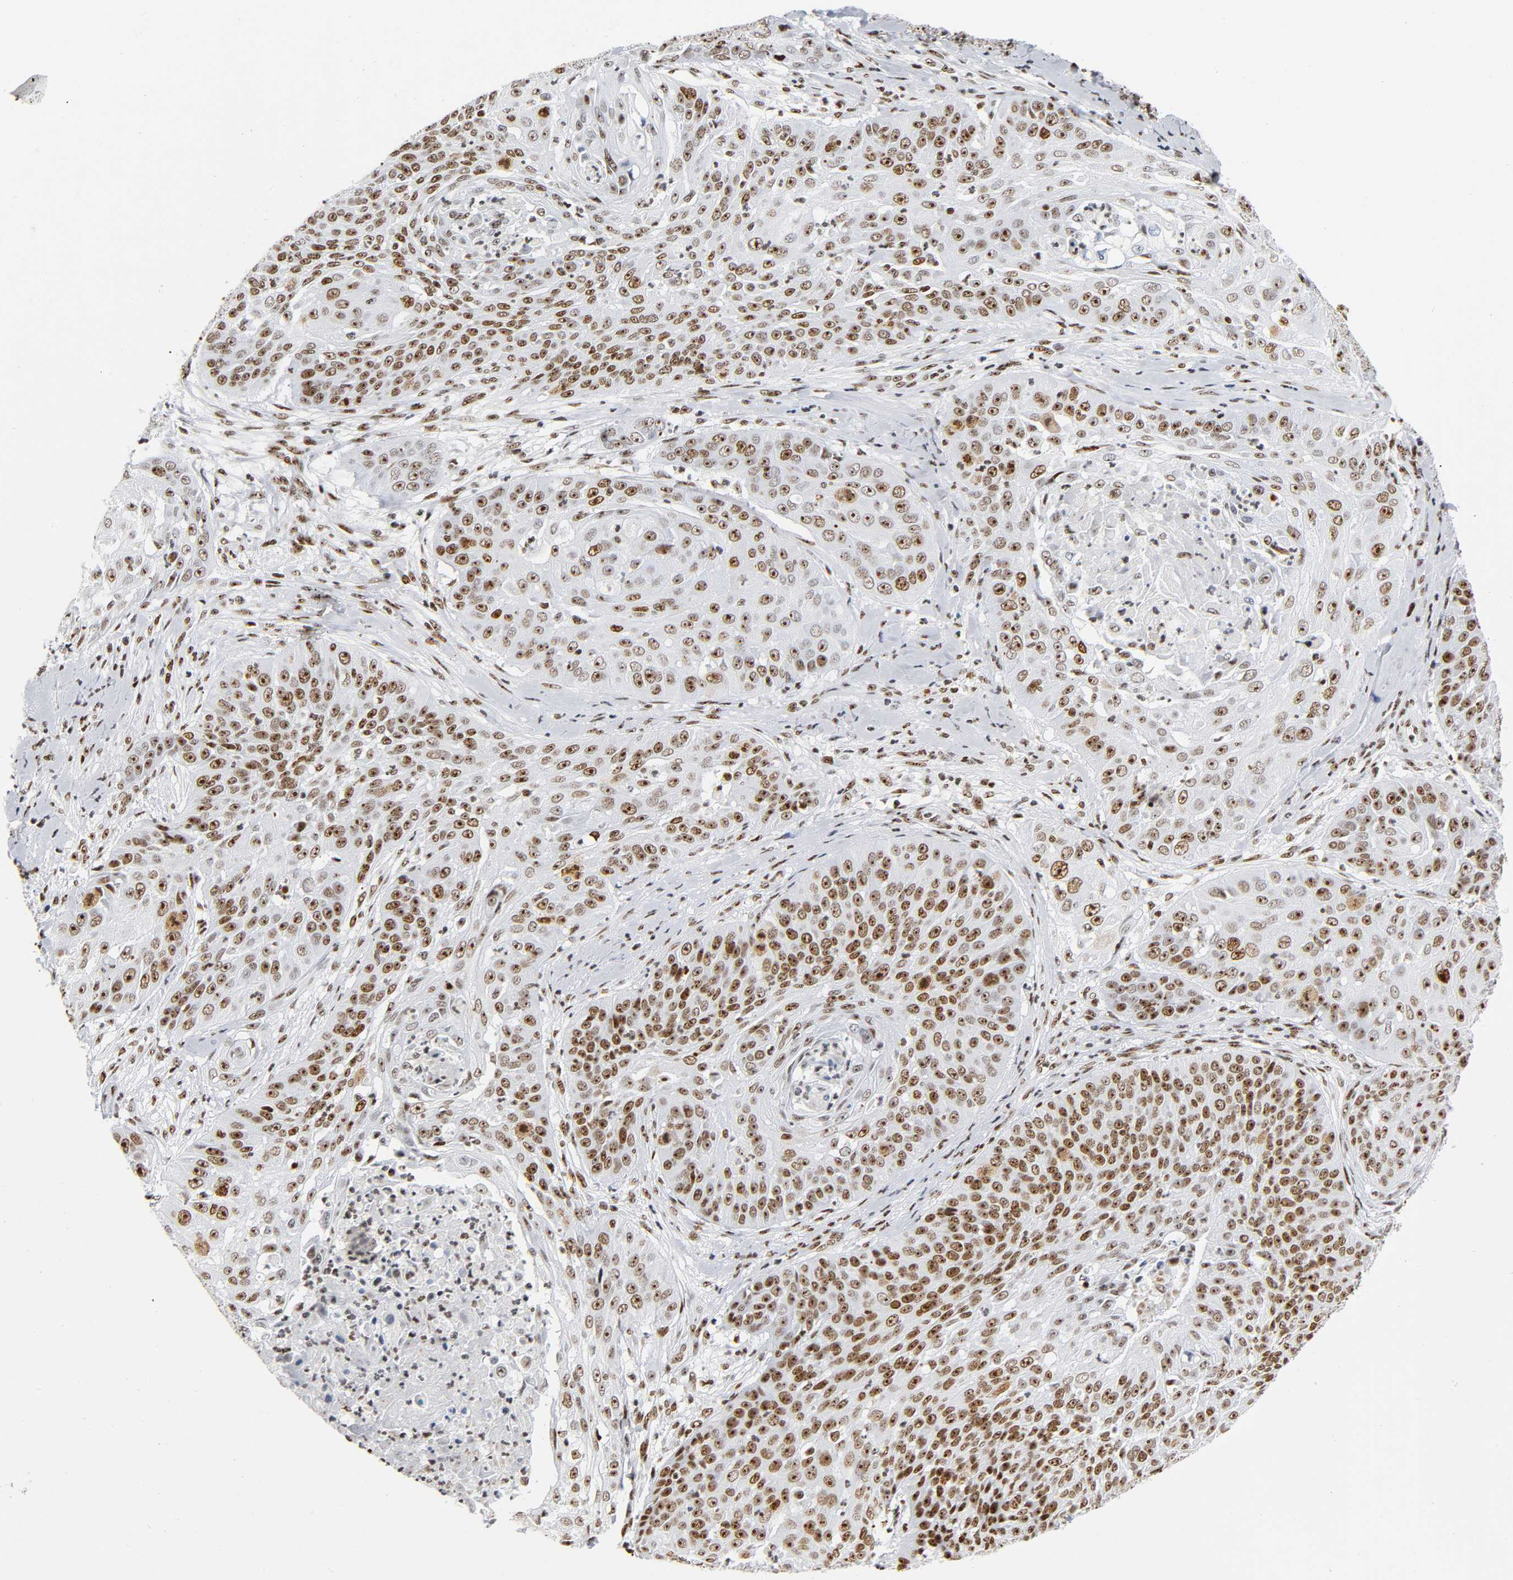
{"staining": {"intensity": "strong", "quantity": ">75%", "location": "nuclear"}, "tissue": "cervical cancer", "cell_type": "Tumor cells", "image_type": "cancer", "snomed": [{"axis": "morphology", "description": "Squamous cell carcinoma, NOS"}, {"axis": "topography", "description": "Cervix"}], "caption": "Immunohistochemical staining of human cervical cancer (squamous cell carcinoma) exhibits high levels of strong nuclear expression in approximately >75% of tumor cells.", "gene": "UBTF", "patient": {"sex": "female", "age": 64}}